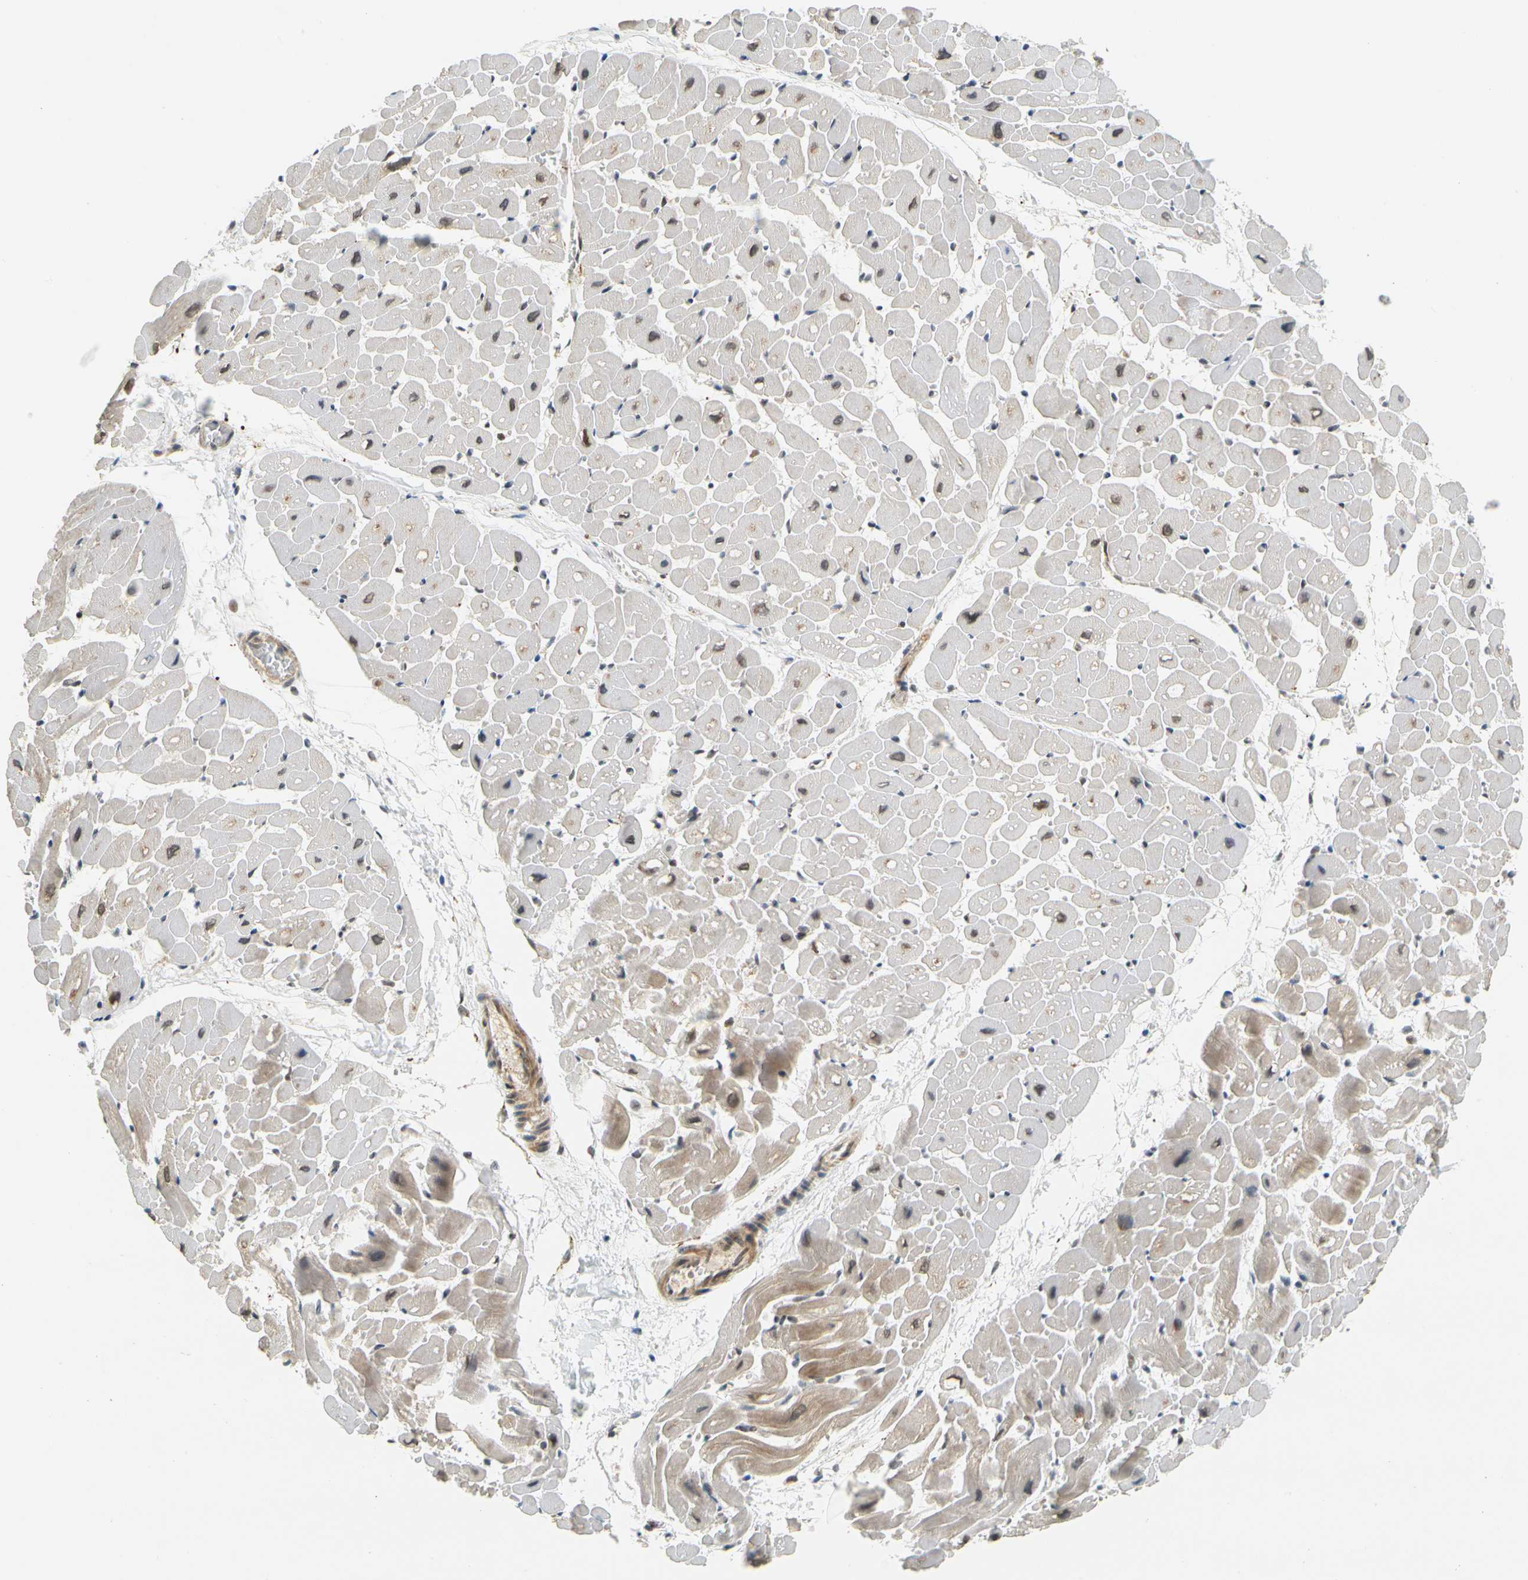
{"staining": {"intensity": "weak", "quantity": "25%-75%", "location": "cytoplasmic/membranous"}, "tissue": "heart muscle", "cell_type": "Cardiomyocytes", "image_type": "normal", "snomed": [{"axis": "morphology", "description": "Normal tissue, NOS"}, {"axis": "topography", "description": "Heart"}], "caption": "Protein staining by IHC demonstrates weak cytoplasmic/membranous positivity in approximately 25%-75% of cardiomyocytes in unremarkable heart muscle.", "gene": "POGZ", "patient": {"sex": "male", "age": 45}}